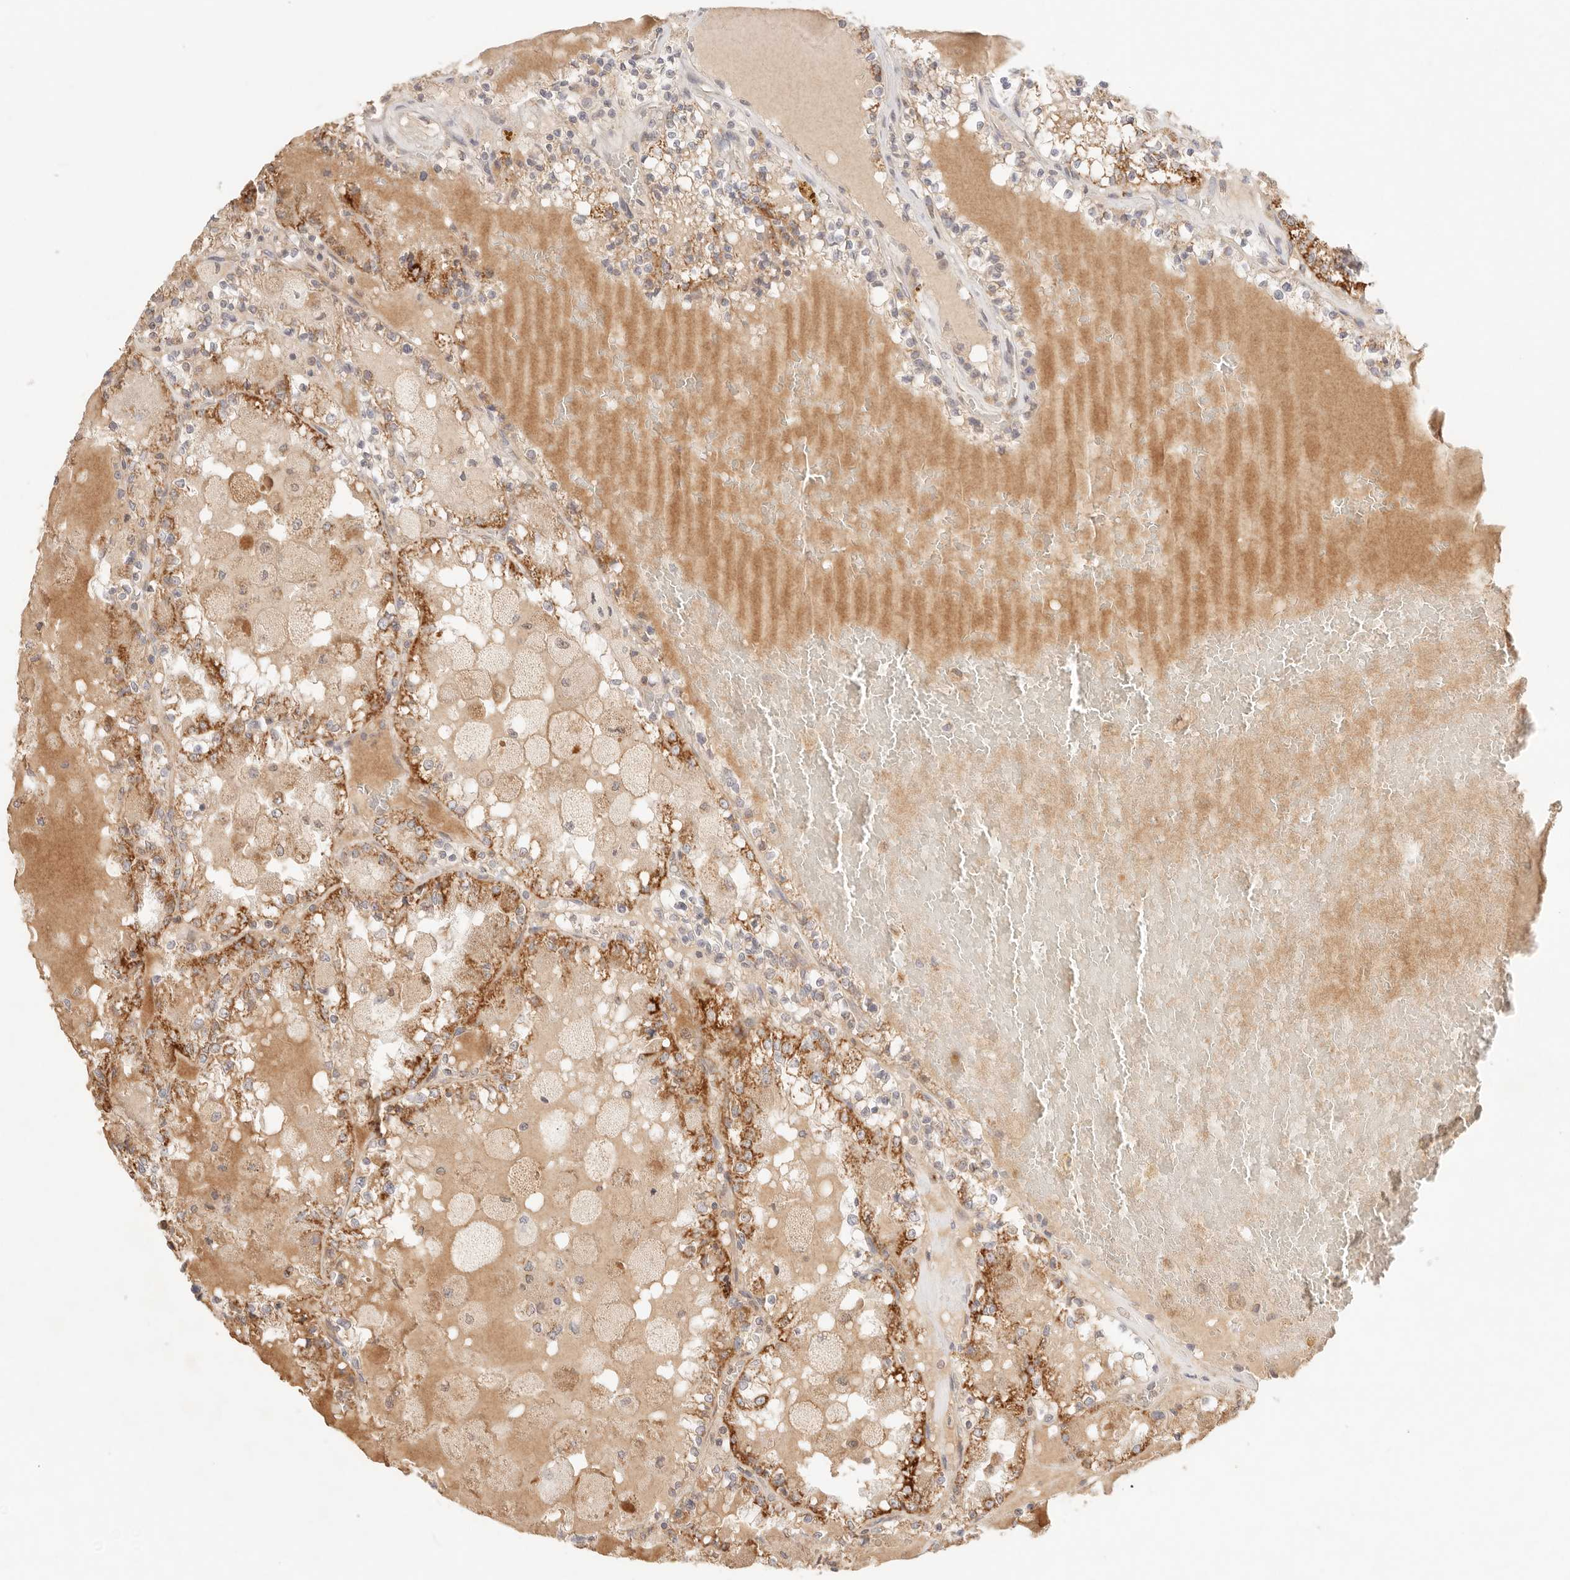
{"staining": {"intensity": "strong", "quantity": ">75%", "location": "cytoplasmic/membranous"}, "tissue": "renal cancer", "cell_type": "Tumor cells", "image_type": "cancer", "snomed": [{"axis": "morphology", "description": "Adenocarcinoma, NOS"}, {"axis": "topography", "description": "Kidney"}], "caption": "Approximately >75% of tumor cells in renal cancer display strong cytoplasmic/membranous protein expression as visualized by brown immunohistochemical staining.", "gene": "COA6", "patient": {"sex": "female", "age": 56}}